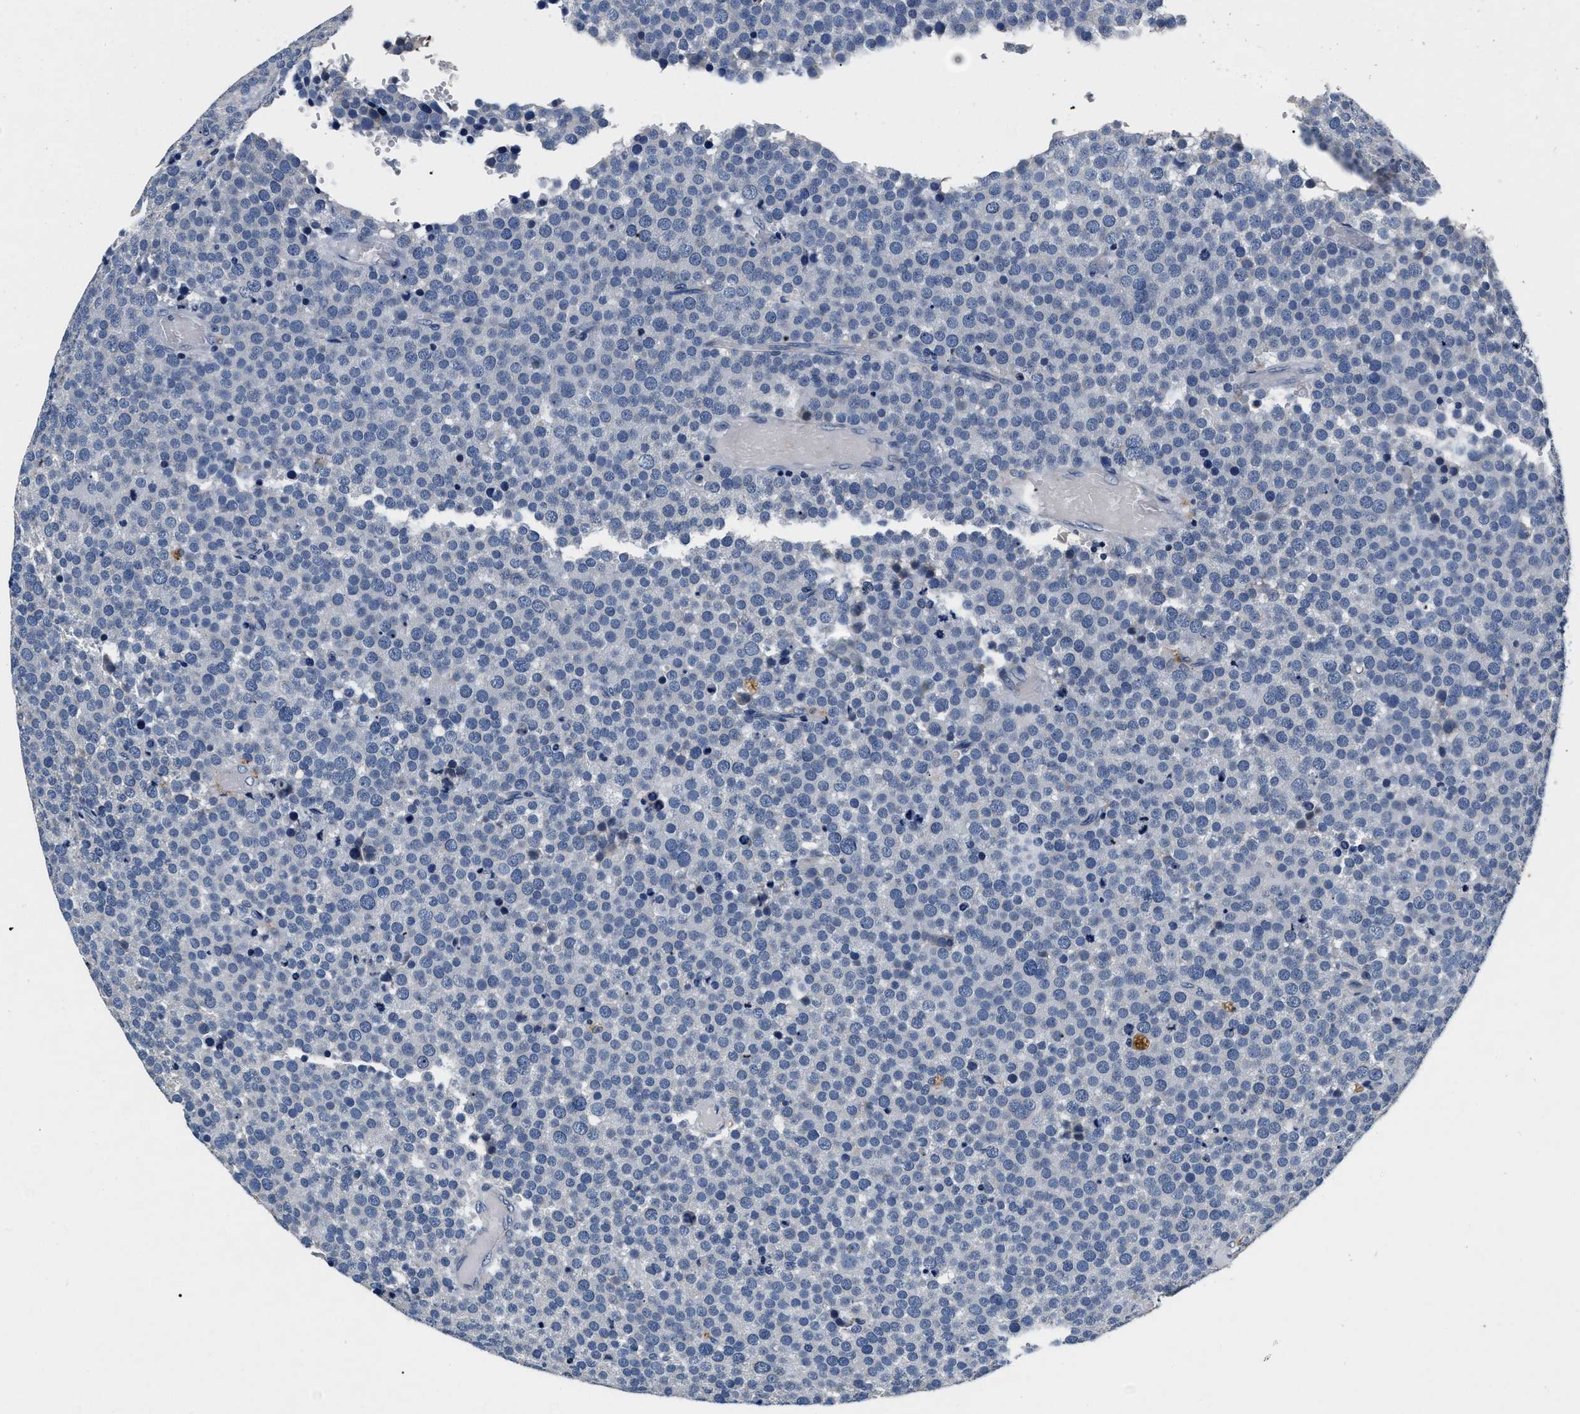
{"staining": {"intensity": "negative", "quantity": "none", "location": "none"}, "tissue": "testis cancer", "cell_type": "Tumor cells", "image_type": "cancer", "snomed": [{"axis": "morphology", "description": "Normal tissue, NOS"}, {"axis": "morphology", "description": "Seminoma, NOS"}, {"axis": "topography", "description": "Testis"}], "caption": "The micrograph demonstrates no significant staining in tumor cells of testis cancer.", "gene": "ABCG8", "patient": {"sex": "male", "age": 71}}